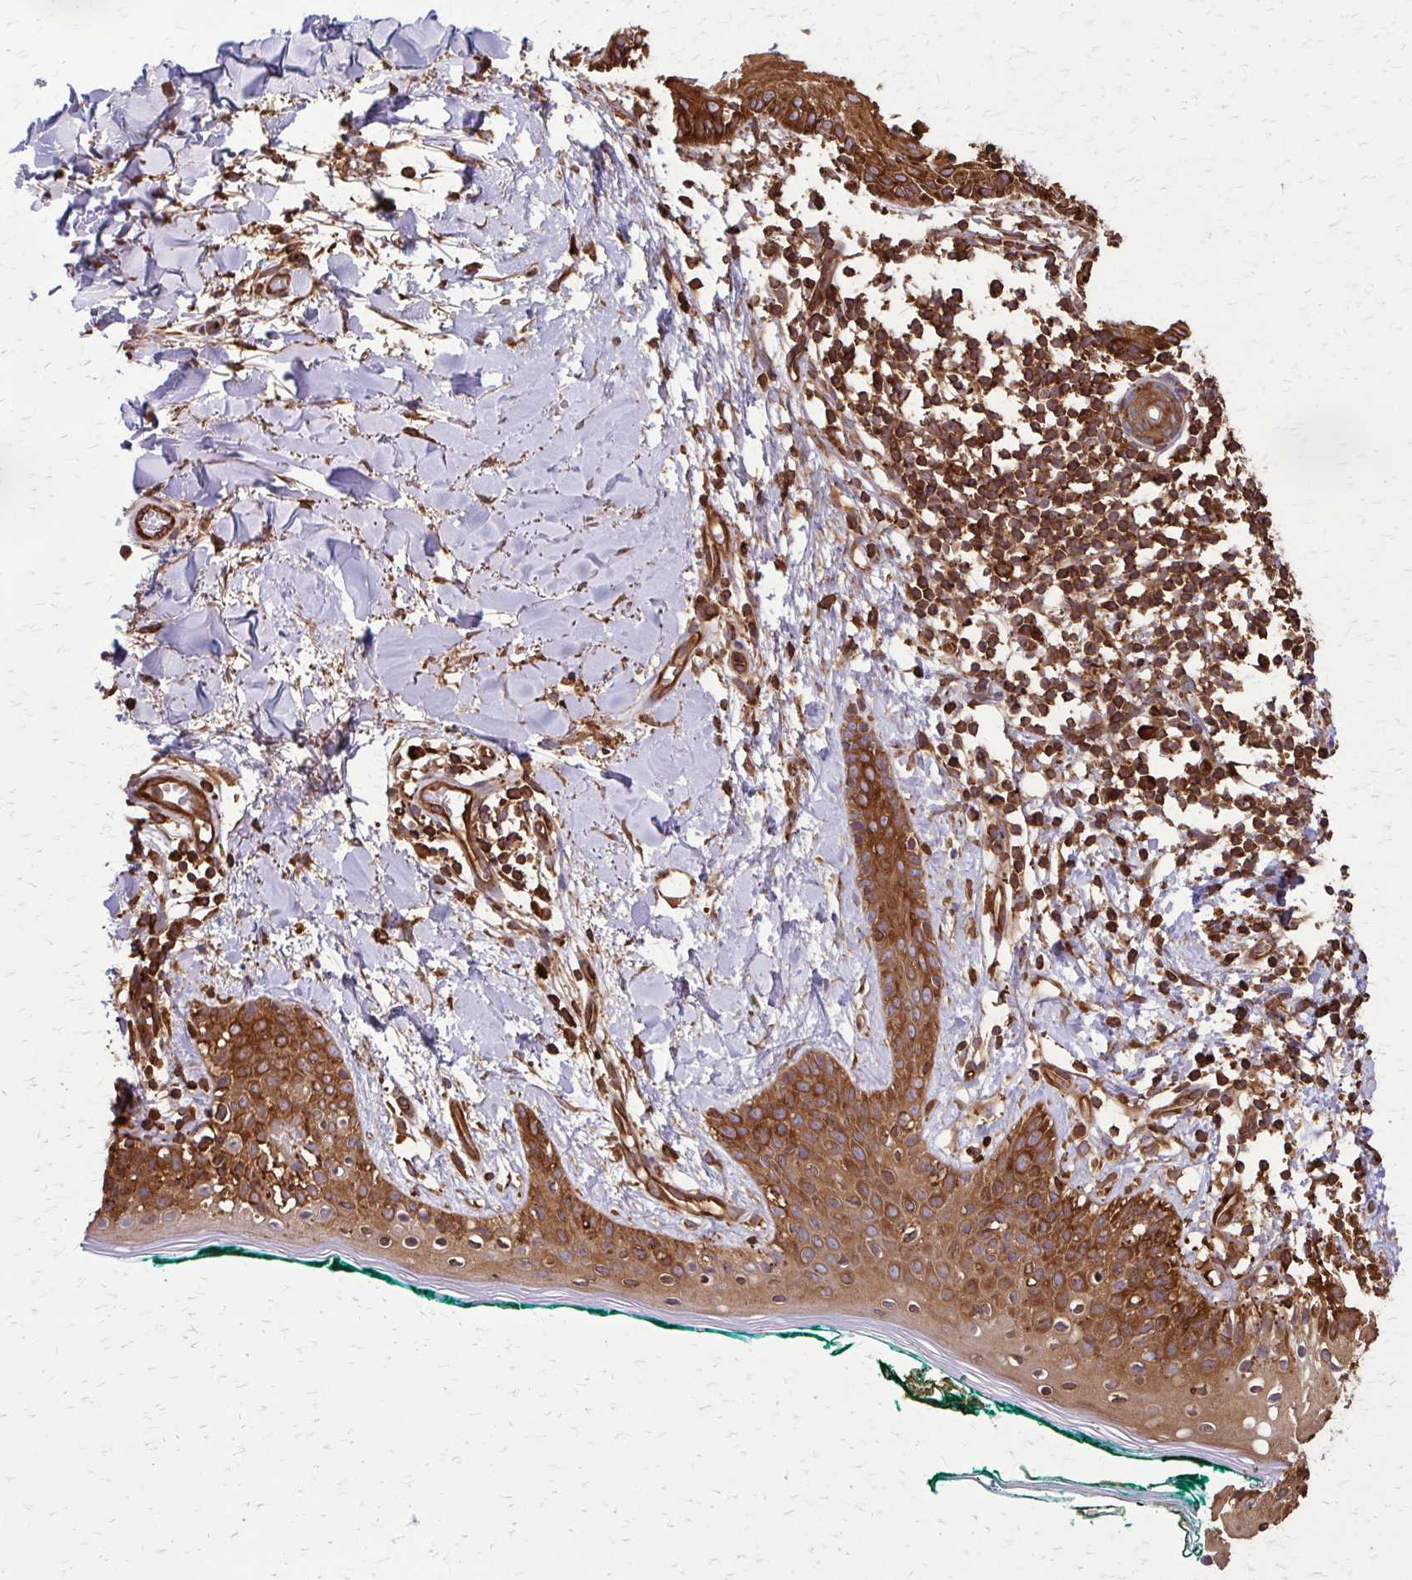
{"staining": {"intensity": "strong", "quantity": ">75%", "location": "cytoplasmic/membranous"}, "tissue": "skin", "cell_type": "Fibroblasts", "image_type": "normal", "snomed": [{"axis": "morphology", "description": "Normal tissue, NOS"}, {"axis": "topography", "description": "Skin"}], "caption": "IHC image of normal skin stained for a protein (brown), which exhibits high levels of strong cytoplasmic/membranous positivity in about >75% of fibroblasts.", "gene": "EEF2", "patient": {"sex": "female", "age": 34}}